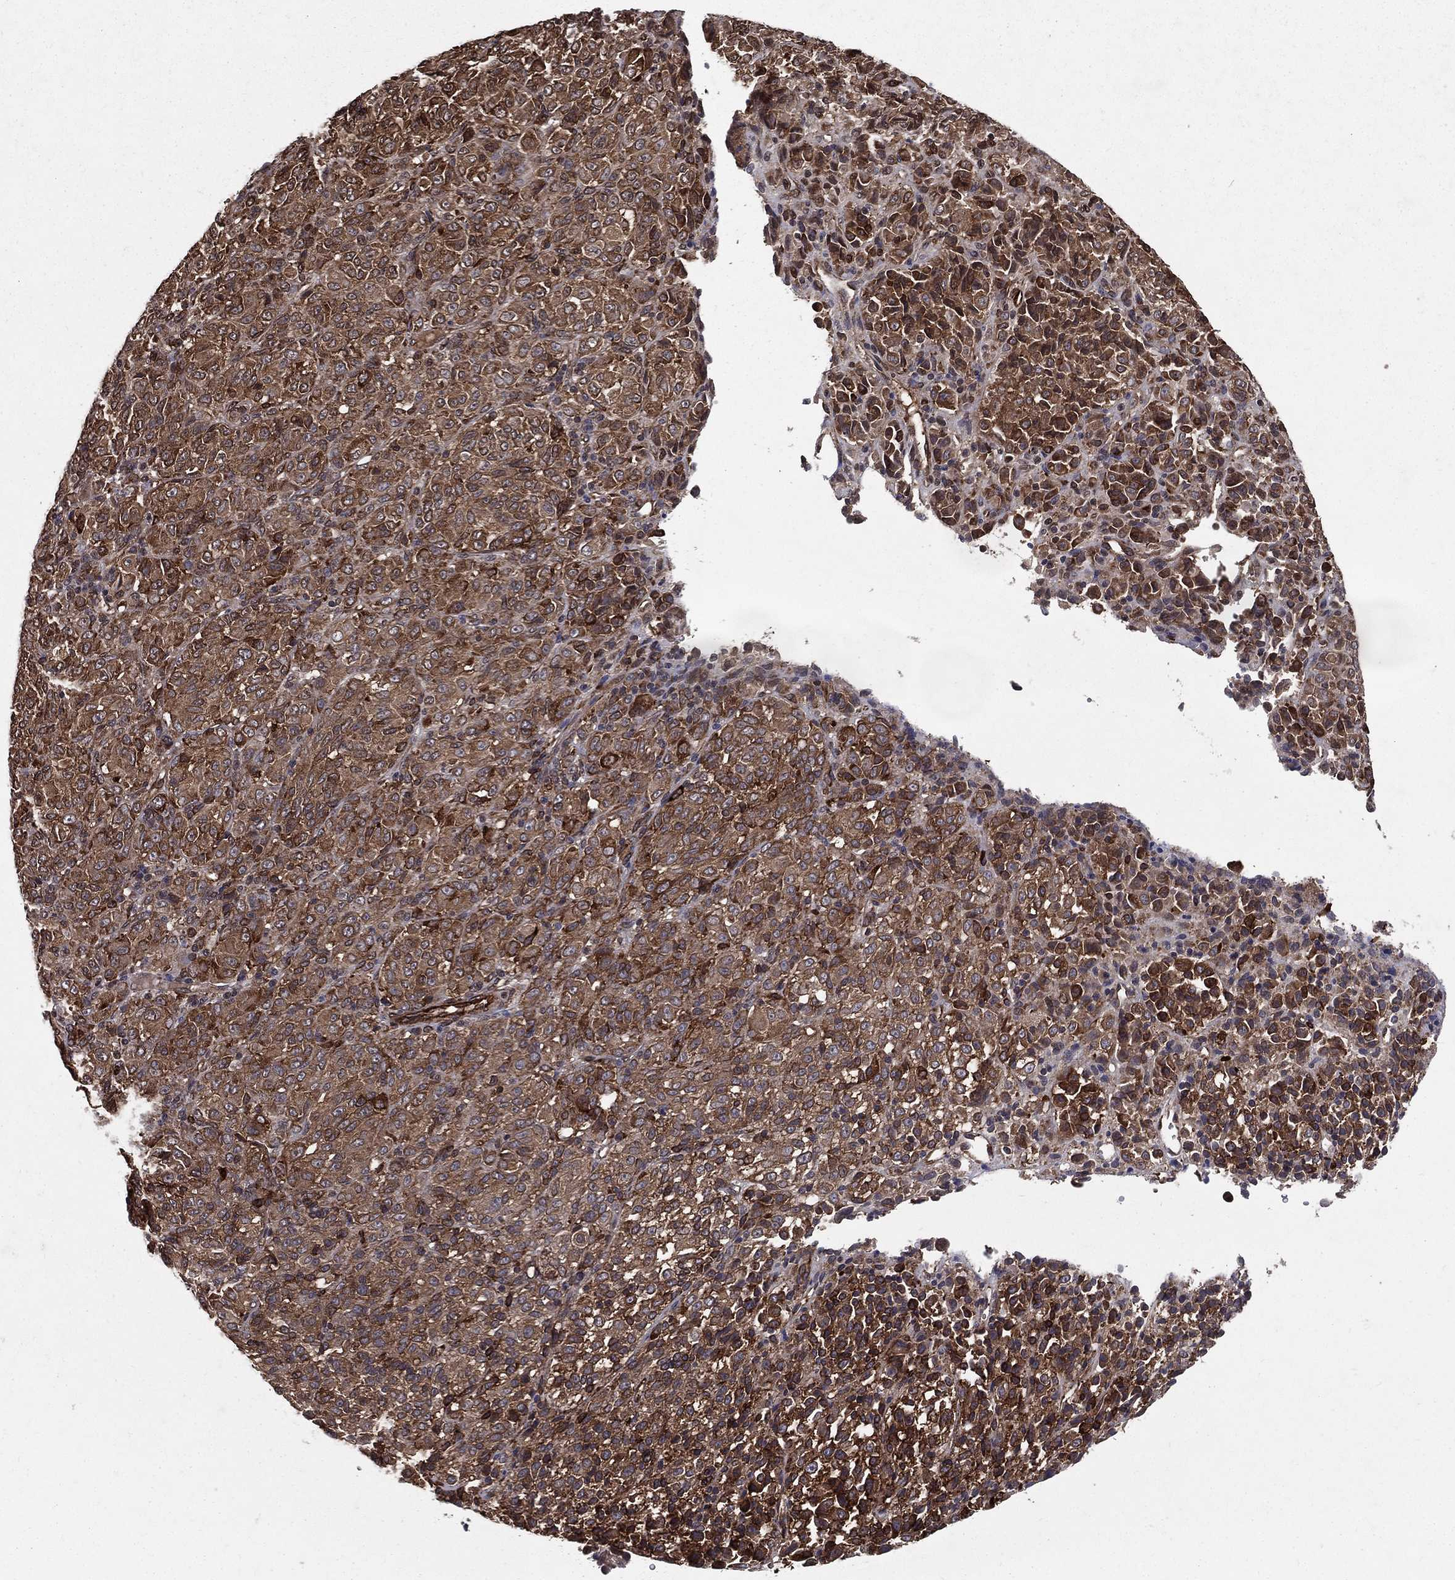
{"staining": {"intensity": "moderate", "quantity": ">75%", "location": "cytoplasmic/membranous"}, "tissue": "melanoma", "cell_type": "Tumor cells", "image_type": "cancer", "snomed": [{"axis": "morphology", "description": "Malignant melanoma, Metastatic site"}, {"axis": "topography", "description": "Brain"}], "caption": "Approximately >75% of tumor cells in human melanoma display moderate cytoplasmic/membranous protein staining as visualized by brown immunohistochemical staining.", "gene": "CERS2", "patient": {"sex": "female", "age": 56}}